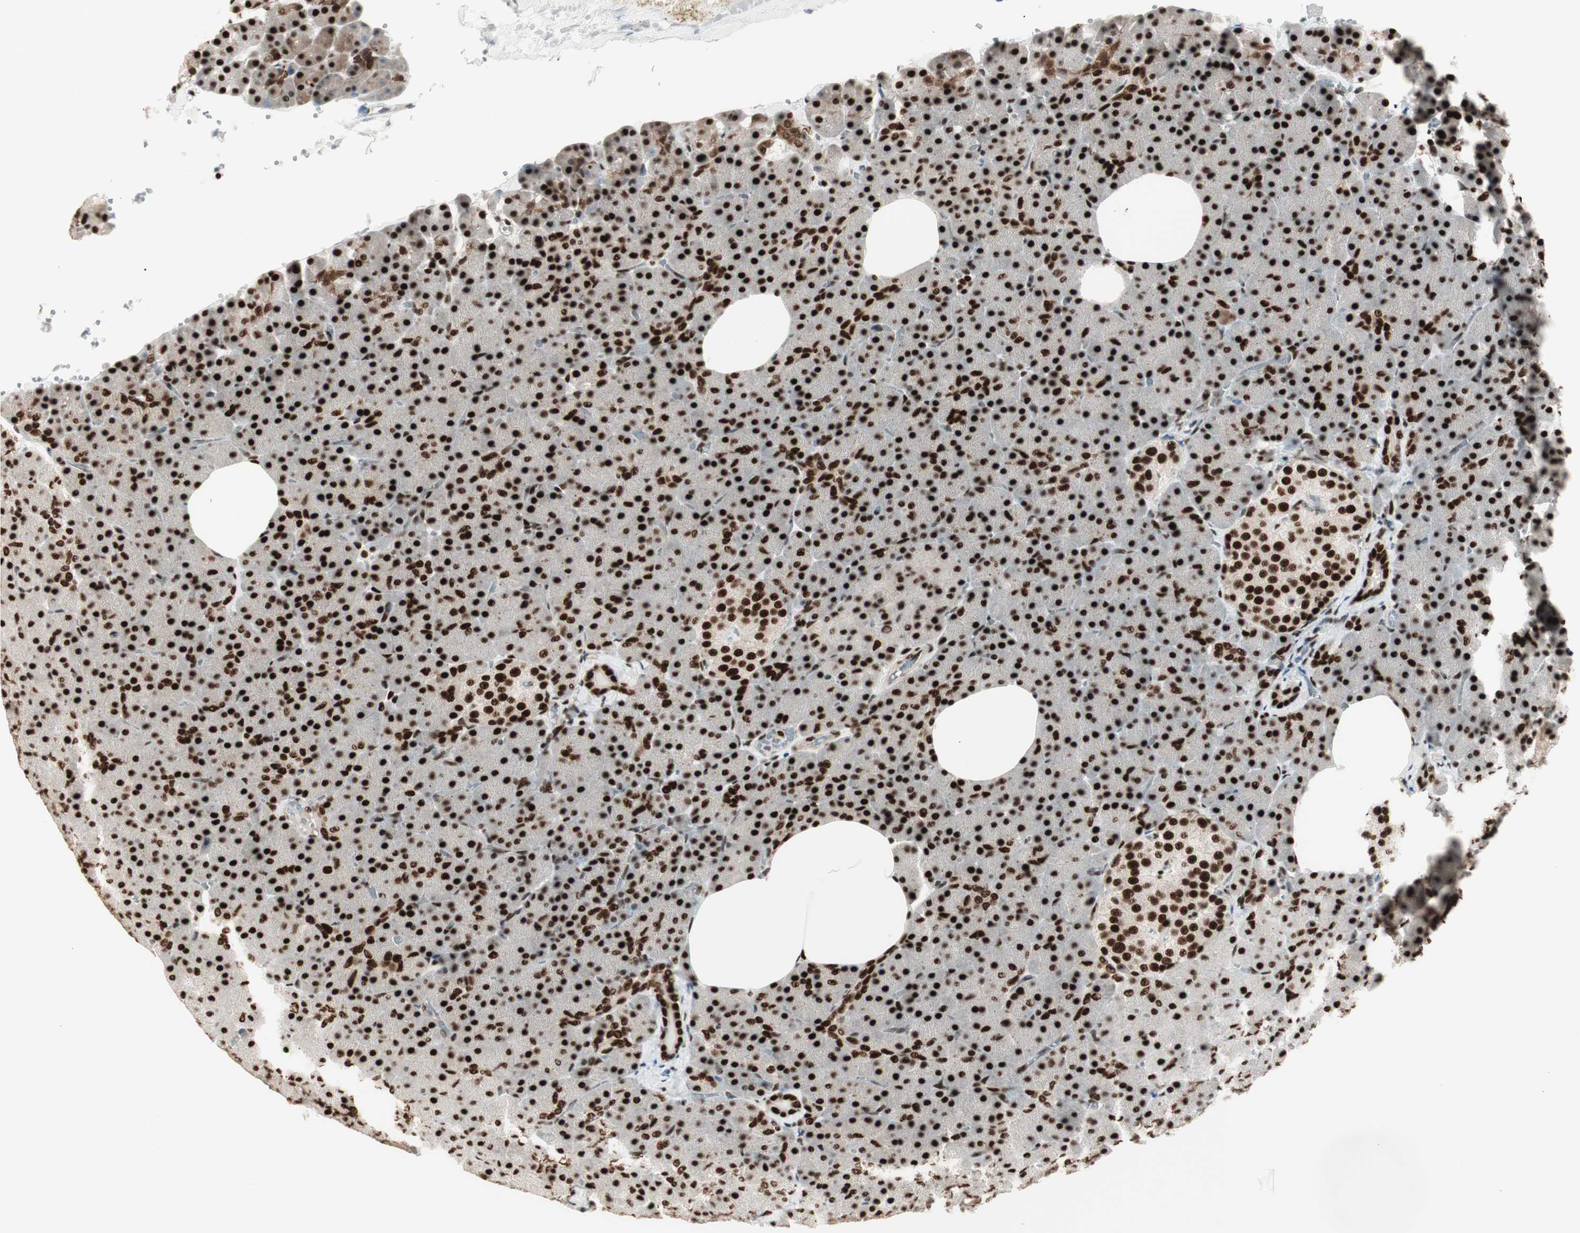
{"staining": {"intensity": "strong", "quantity": ">75%", "location": "nuclear"}, "tissue": "pancreas", "cell_type": "Exocrine glandular cells", "image_type": "normal", "snomed": [{"axis": "morphology", "description": "Normal tissue, NOS"}, {"axis": "topography", "description": "Pancreas"}], "caption": "Exocrine glandular cells exhibit high levels of strong nuclear staining in approximately >75% of cells in benign human pancreas.", "gene": "HEXIM1", "patient": {"sex": "female", "age": 35}}